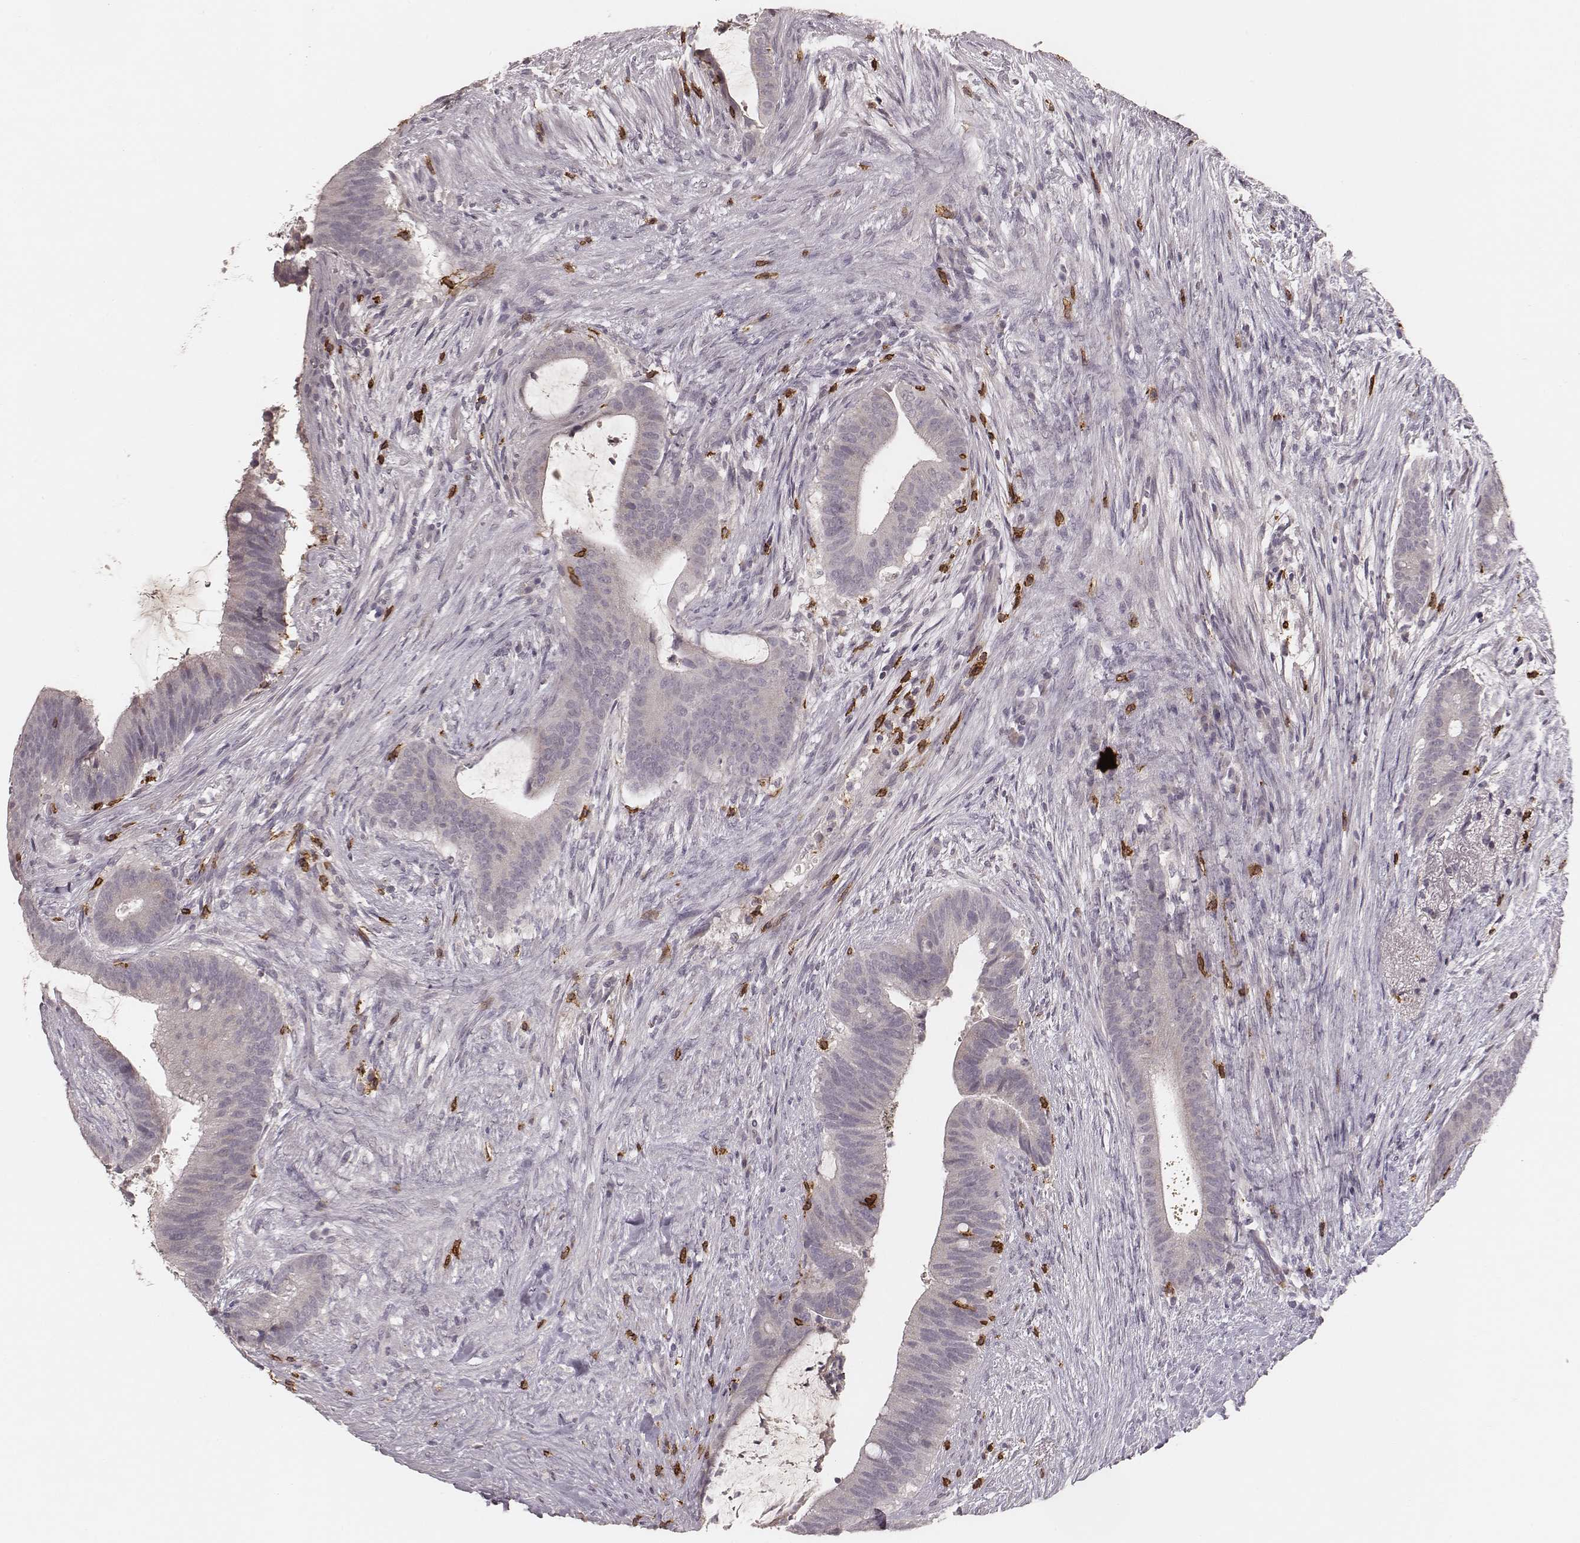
{"staining": {"intensity": "negative", "quantity": "none", "location": "none"}, "tissue": "colorectal cancer", "cell_type": "Tumor cells", "image_type": "cancer", "snomed": [{"axis": "morphology", "description": "Adenocarcinoma, NOS"}, {"axis": "topography", "description": "Colon"}], "caption": "The IHC micrograph has no significant expression in tumor cells of colorectal cancer tissue.", "gene": "CD8A", "patient": {"sex": "female", "age": 43}}